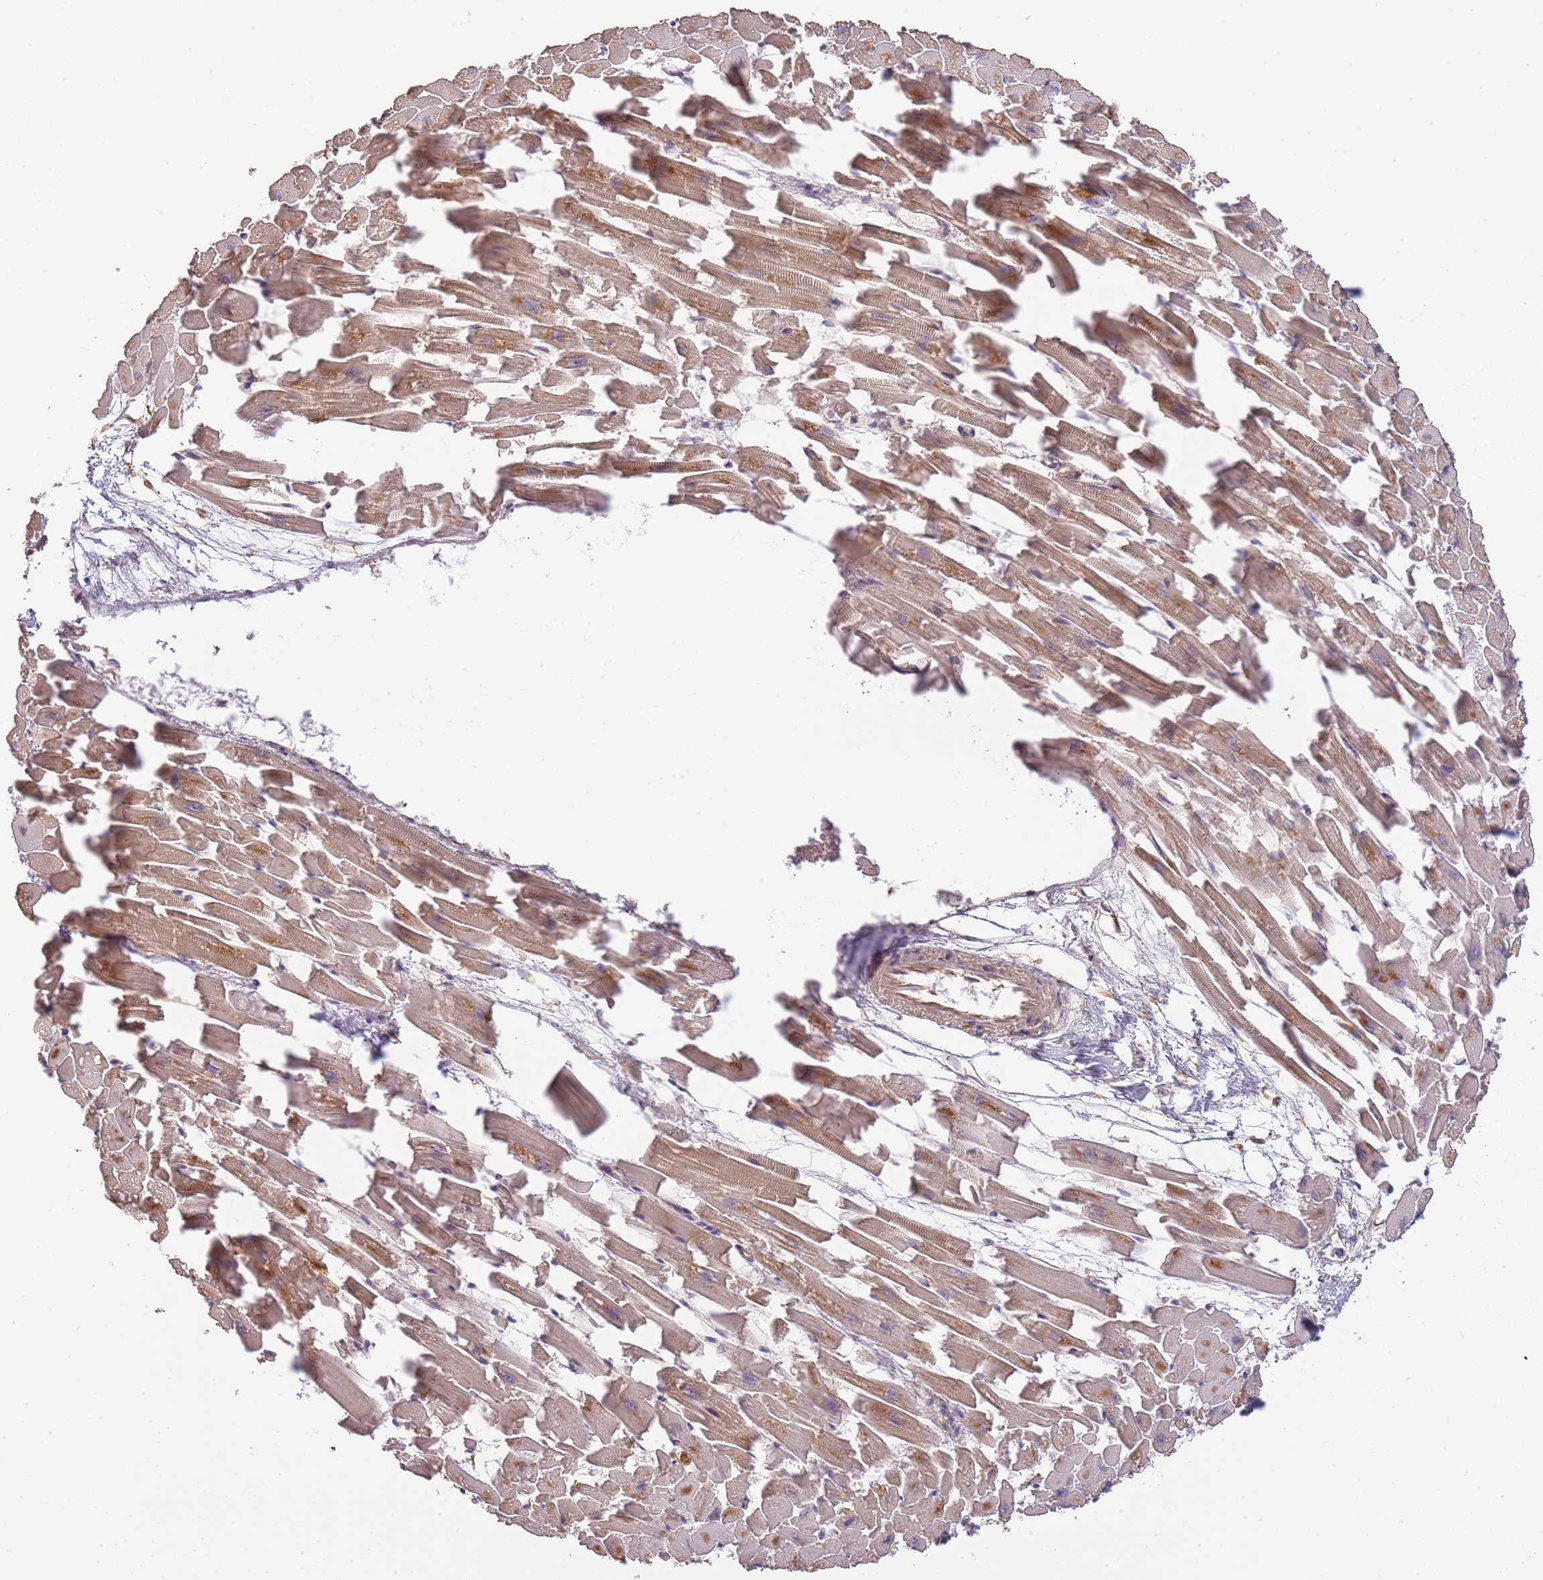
{"staining": {"intensity": "moderate", "quantity": ">75%", "location": "cytoplasmic/membranous"}, "tissue": "heart muscle", "cell_type": "Cardiomyocytes", "image_type": "normal", "snomed": [{"axis": "morphology", "description": "Normal tissue, NOS"}, {"axis": "topography", "description": "Heart"}], "caption": "A histopathology image showing moderate cytoplasmic/membranous positivity in about >75% of cardiomyocytes in unremarkable heart muscle, as visualized by brown immunohistochemical staining.", "gene": "SURF2", "patient": {"sex": "female", "age": 64}}